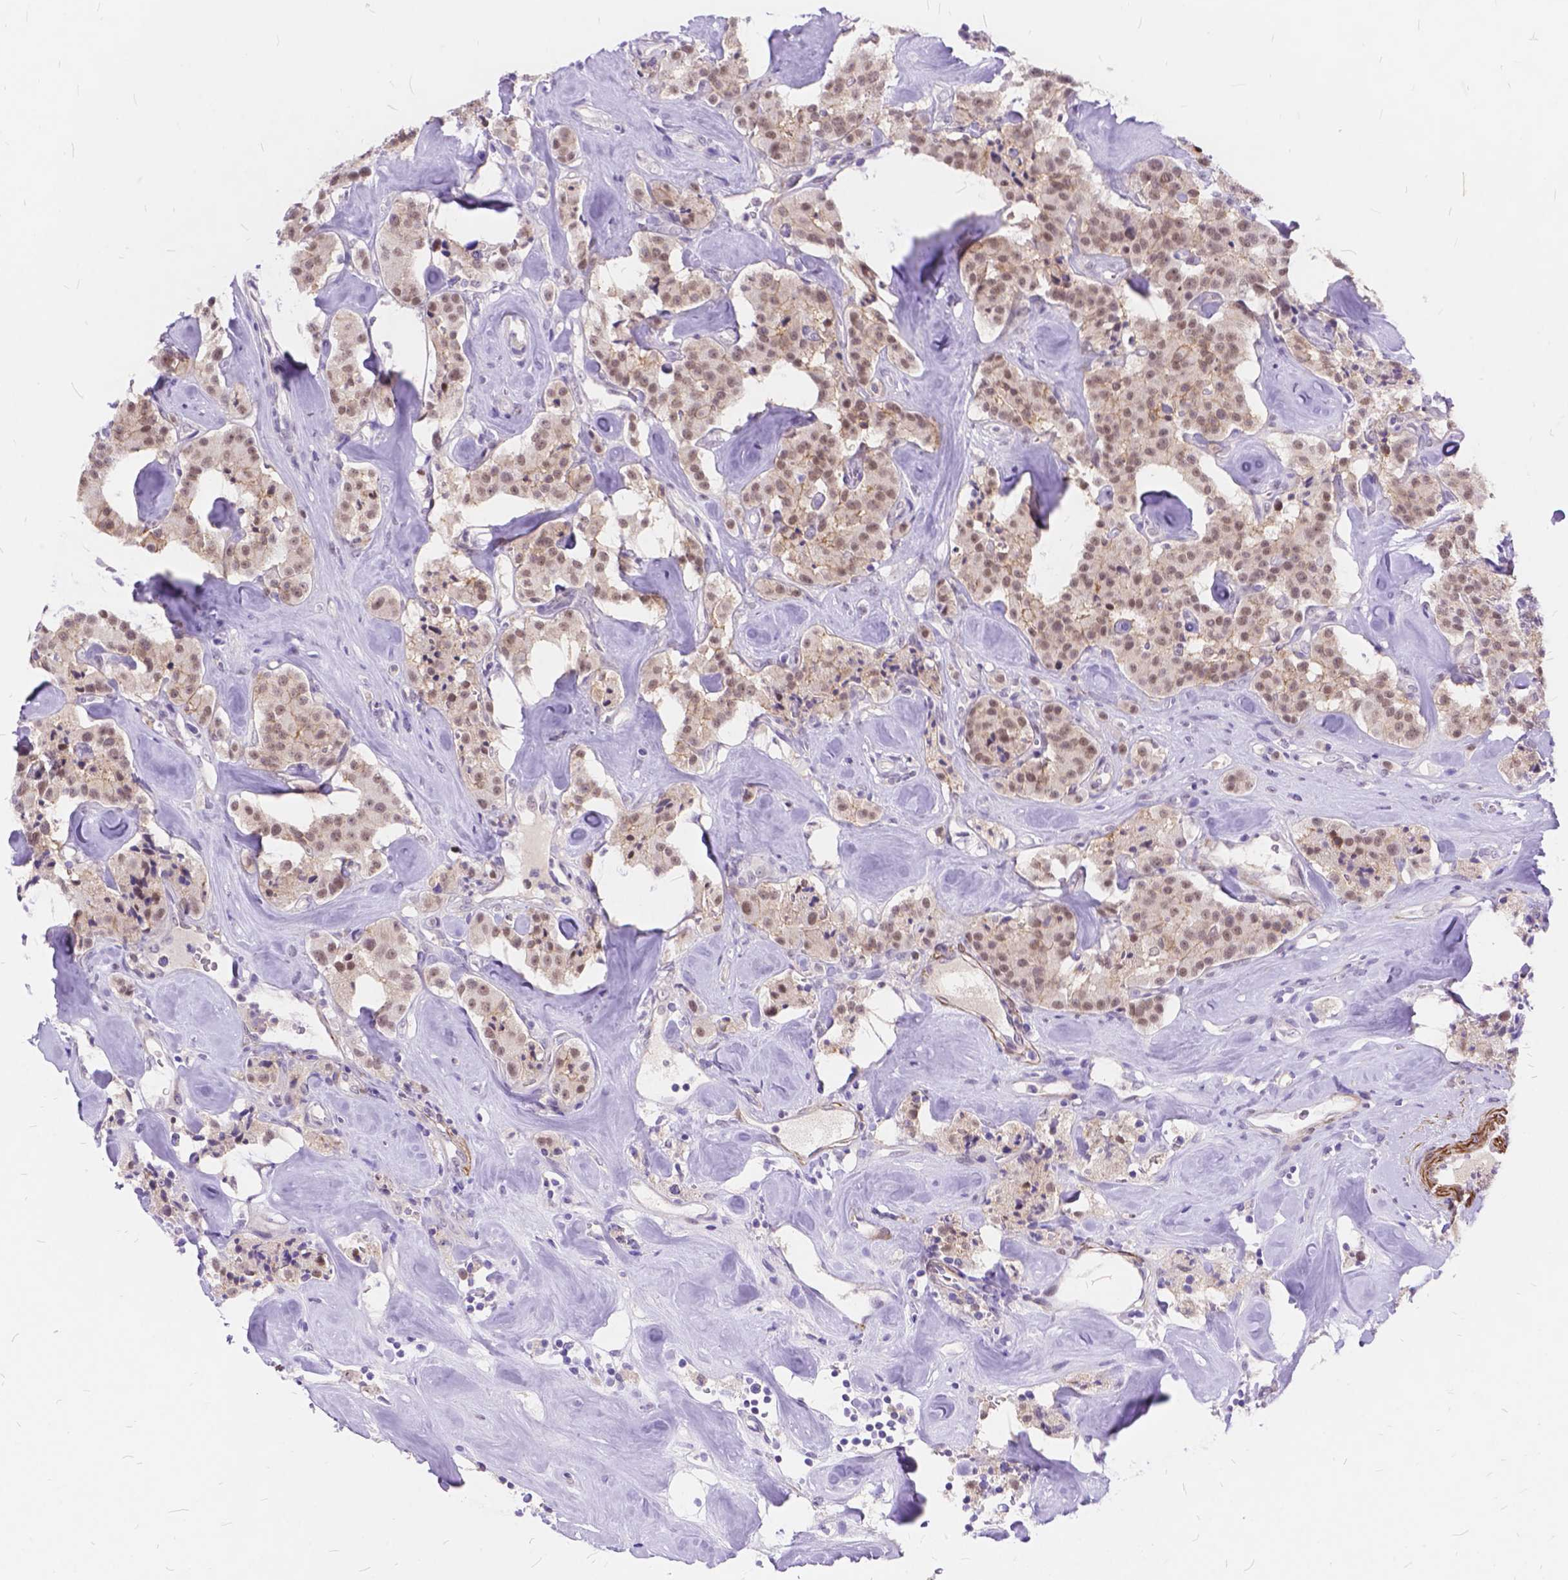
{"staining": {"intensity": "weak", "quantity": ">75%", "location": "nuclear"}, "tissue": "carcinoid", "cell_type": "Tumor cells", "image_type": "cancer", "snomed": [{"axis": "morphology", "description": "Carcinoid, malignant, NOS"}, {"axis": "topography", "description": "Pancreas"}], "caption": "DAB immunohistochemical staining of human malignant carcinoid reveals weak nuclear protein expression in approximately >75% of tumor cells.", "gene": "MAN2C1", "patient": {"sex": "male", "age": 41}}